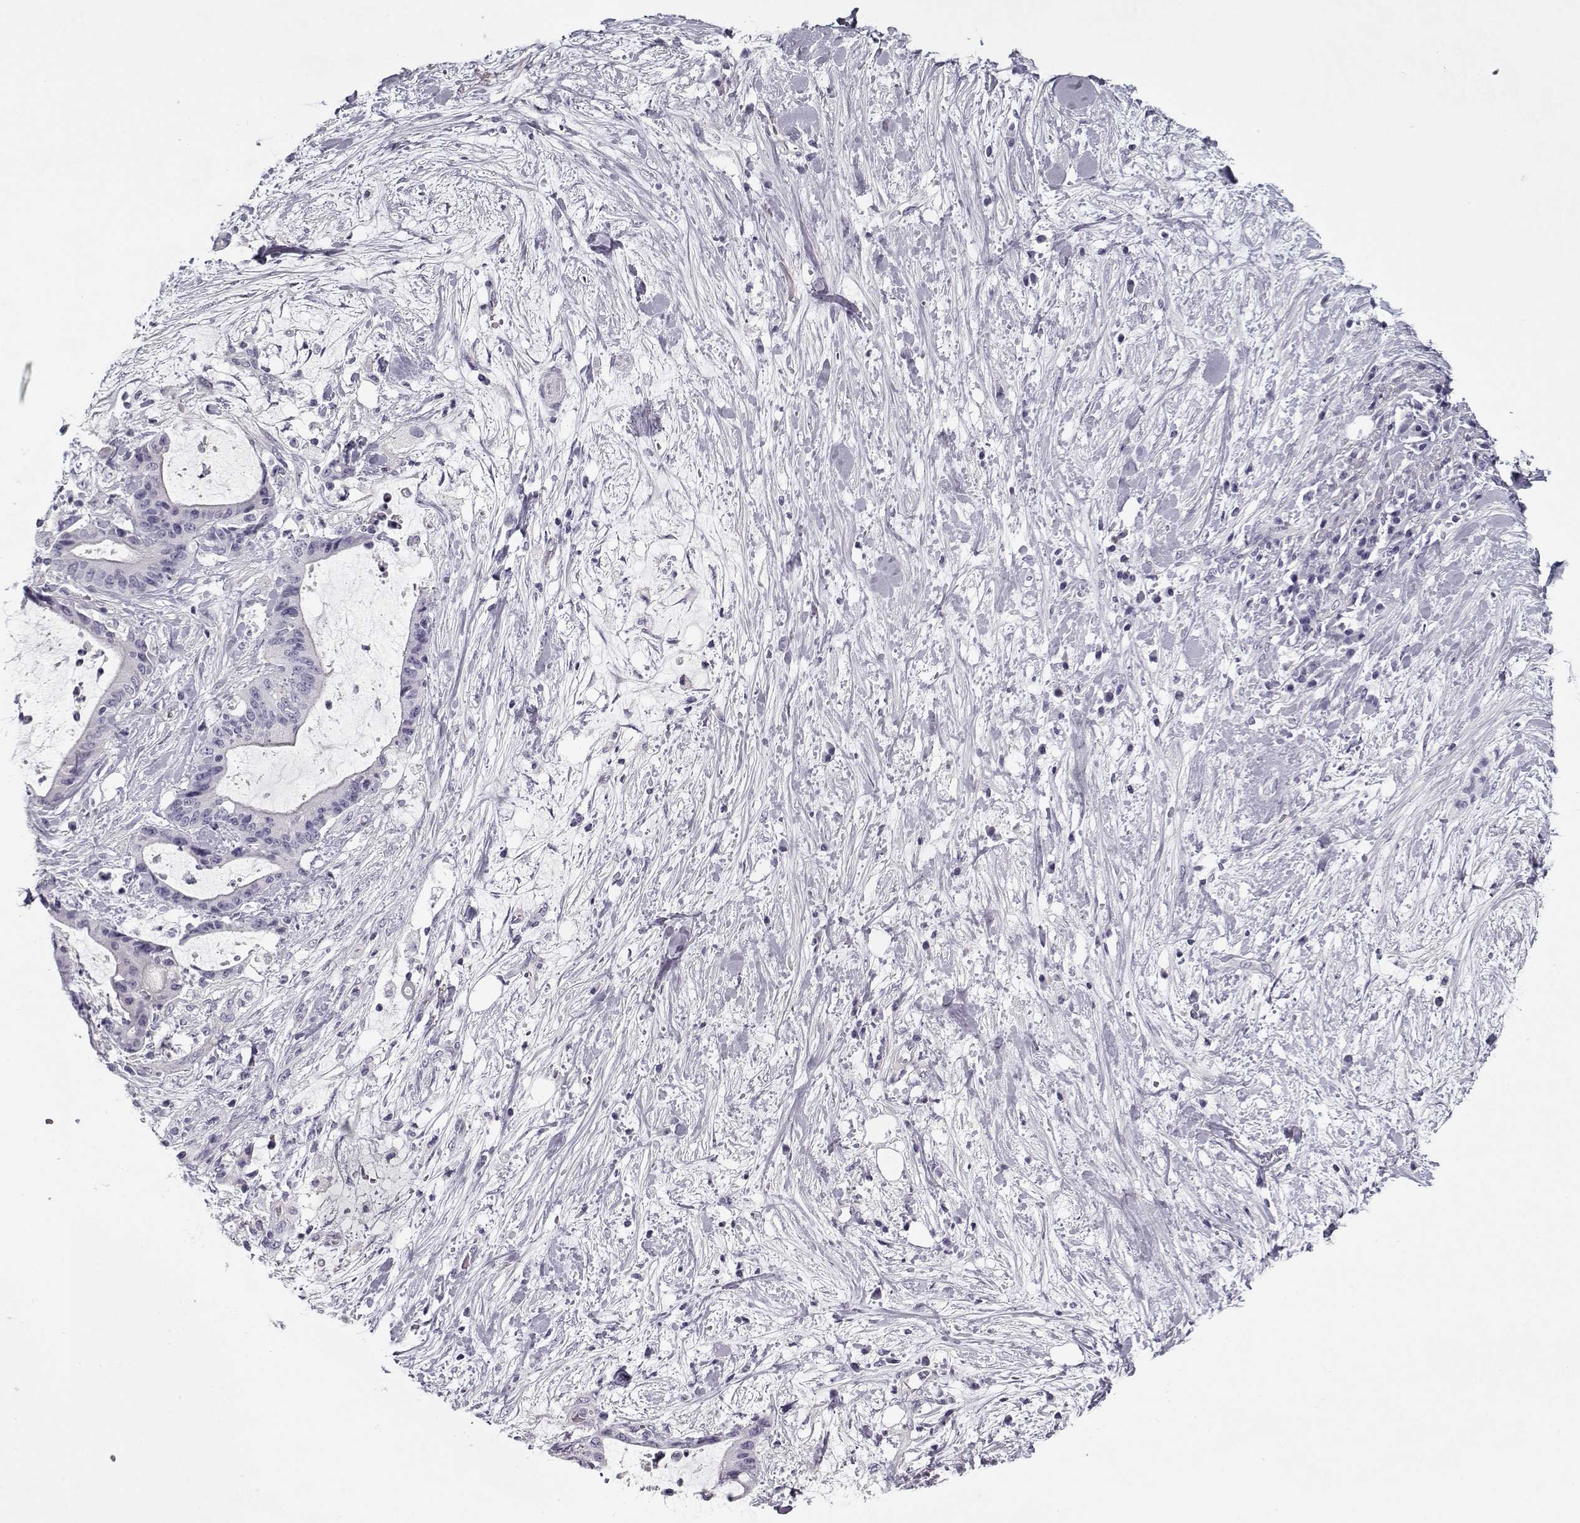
{"staining": {"intensity": "negative", "quantity": "none", "location": "none"}, "tissue": "liver cancer", "cell_type": "Tumor cells", "image_type": "cancer", "snomed": [{"axis": "morphology", "description": "Cholangiocarcinoma"}, {"axis": "topography", "description": "Liver"}], "caption": "Tumor cells show no significant expression in cholangiocarcinoma (liver).", "gene": "CCDC136", "patient": {"sex": "female", "age": 73}}